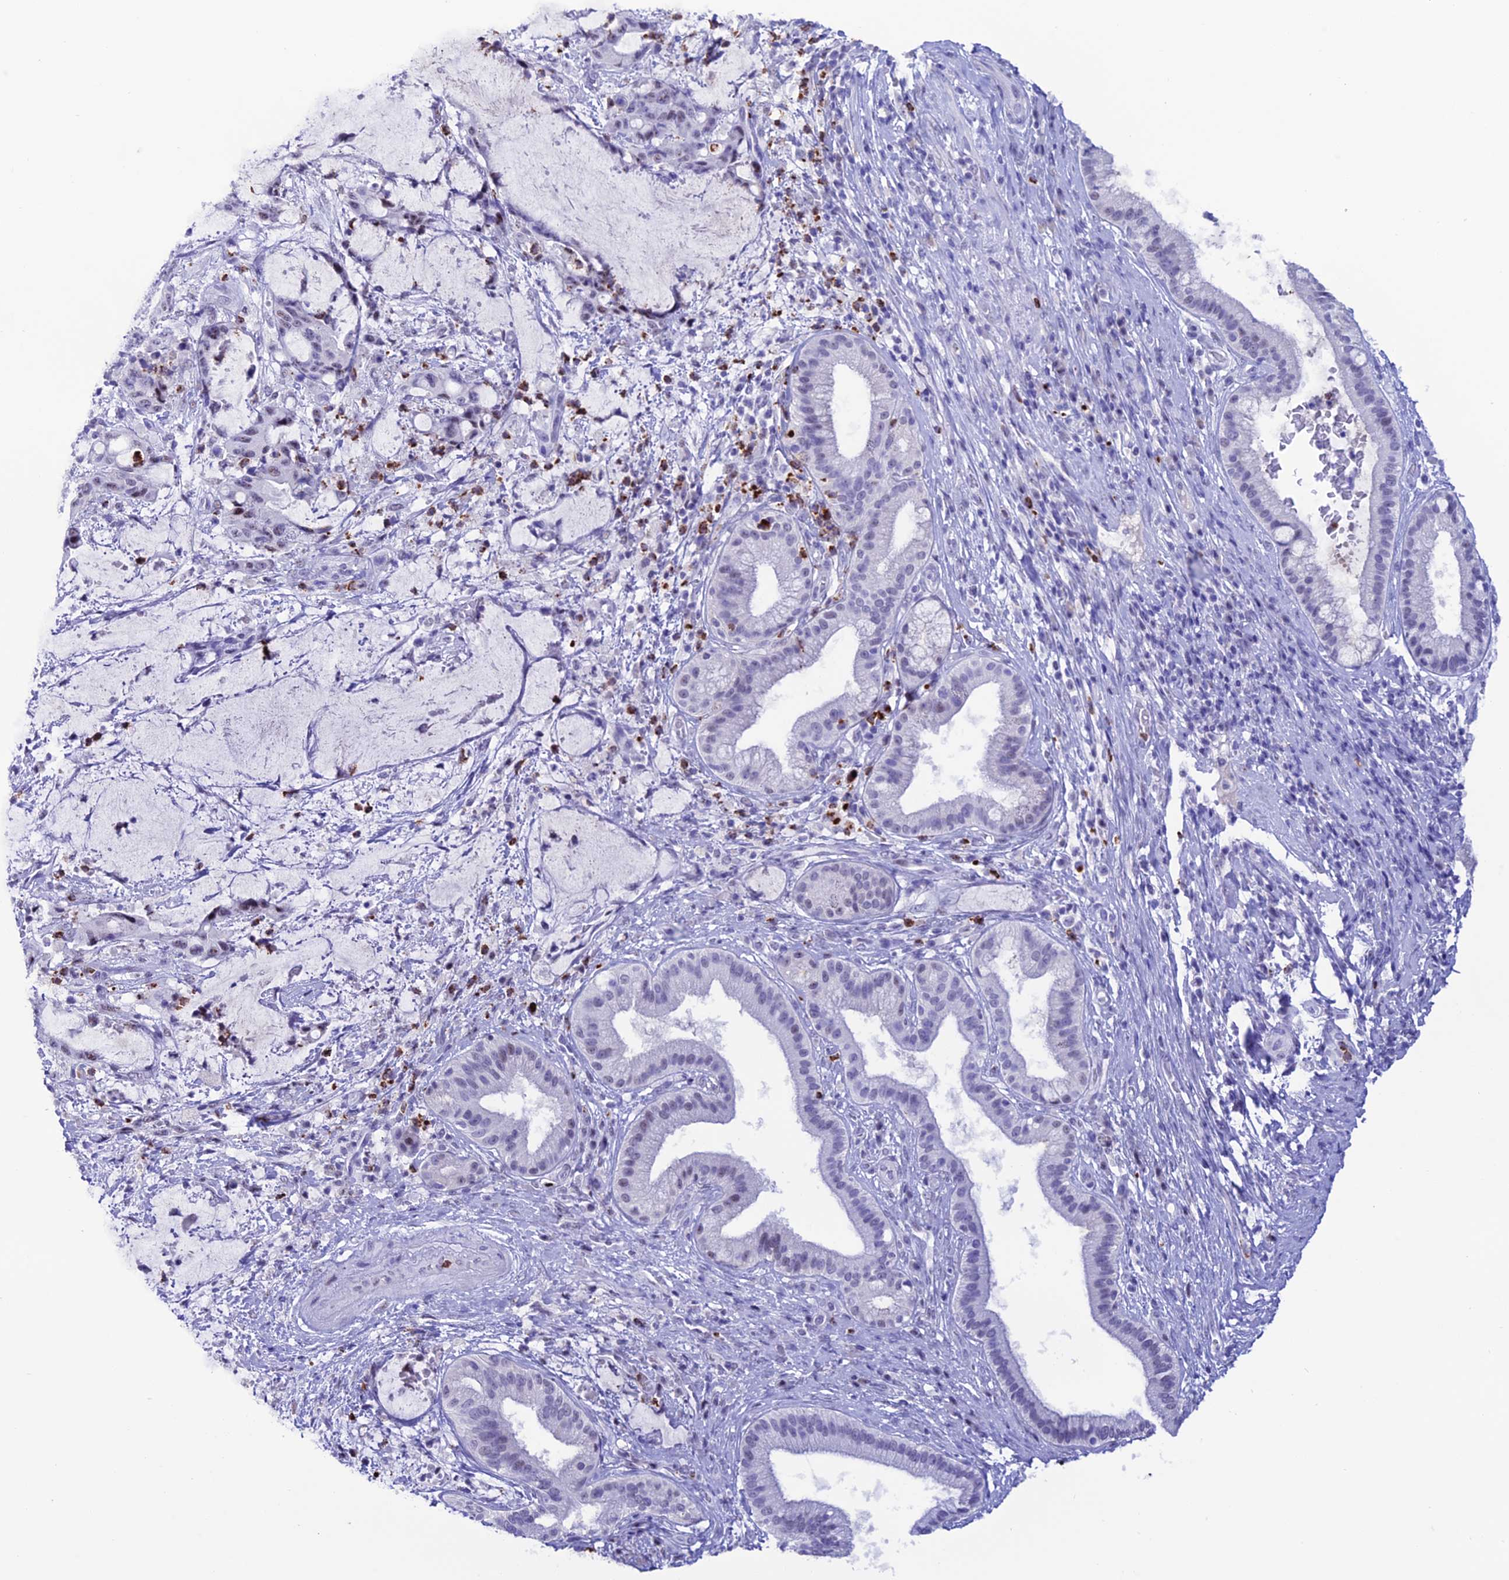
{"staining": {"intensity": "negative", "quantity": "none", "location": "none"}, "tissue": "liver cancer", "cell_type": "Tumor cells", "image_type": "cancer", "snomed": [{"axis": "morphology", "description": "Normal tissue, NOS"}, {"axis": "morphology", "description": "Cholangiocarcinoma"}, {"axis": "topography", "description": "Liver"}, {"axis": "topography", "description": "Peripheral nerve tissue"}], "caption": "Immunohistochemical staining of liver cholangiocarcinoma exhibits no significant positivity in tumor cells.", "gene": "MFSD2B", "patient": {"sex": "female", "age": 73}}